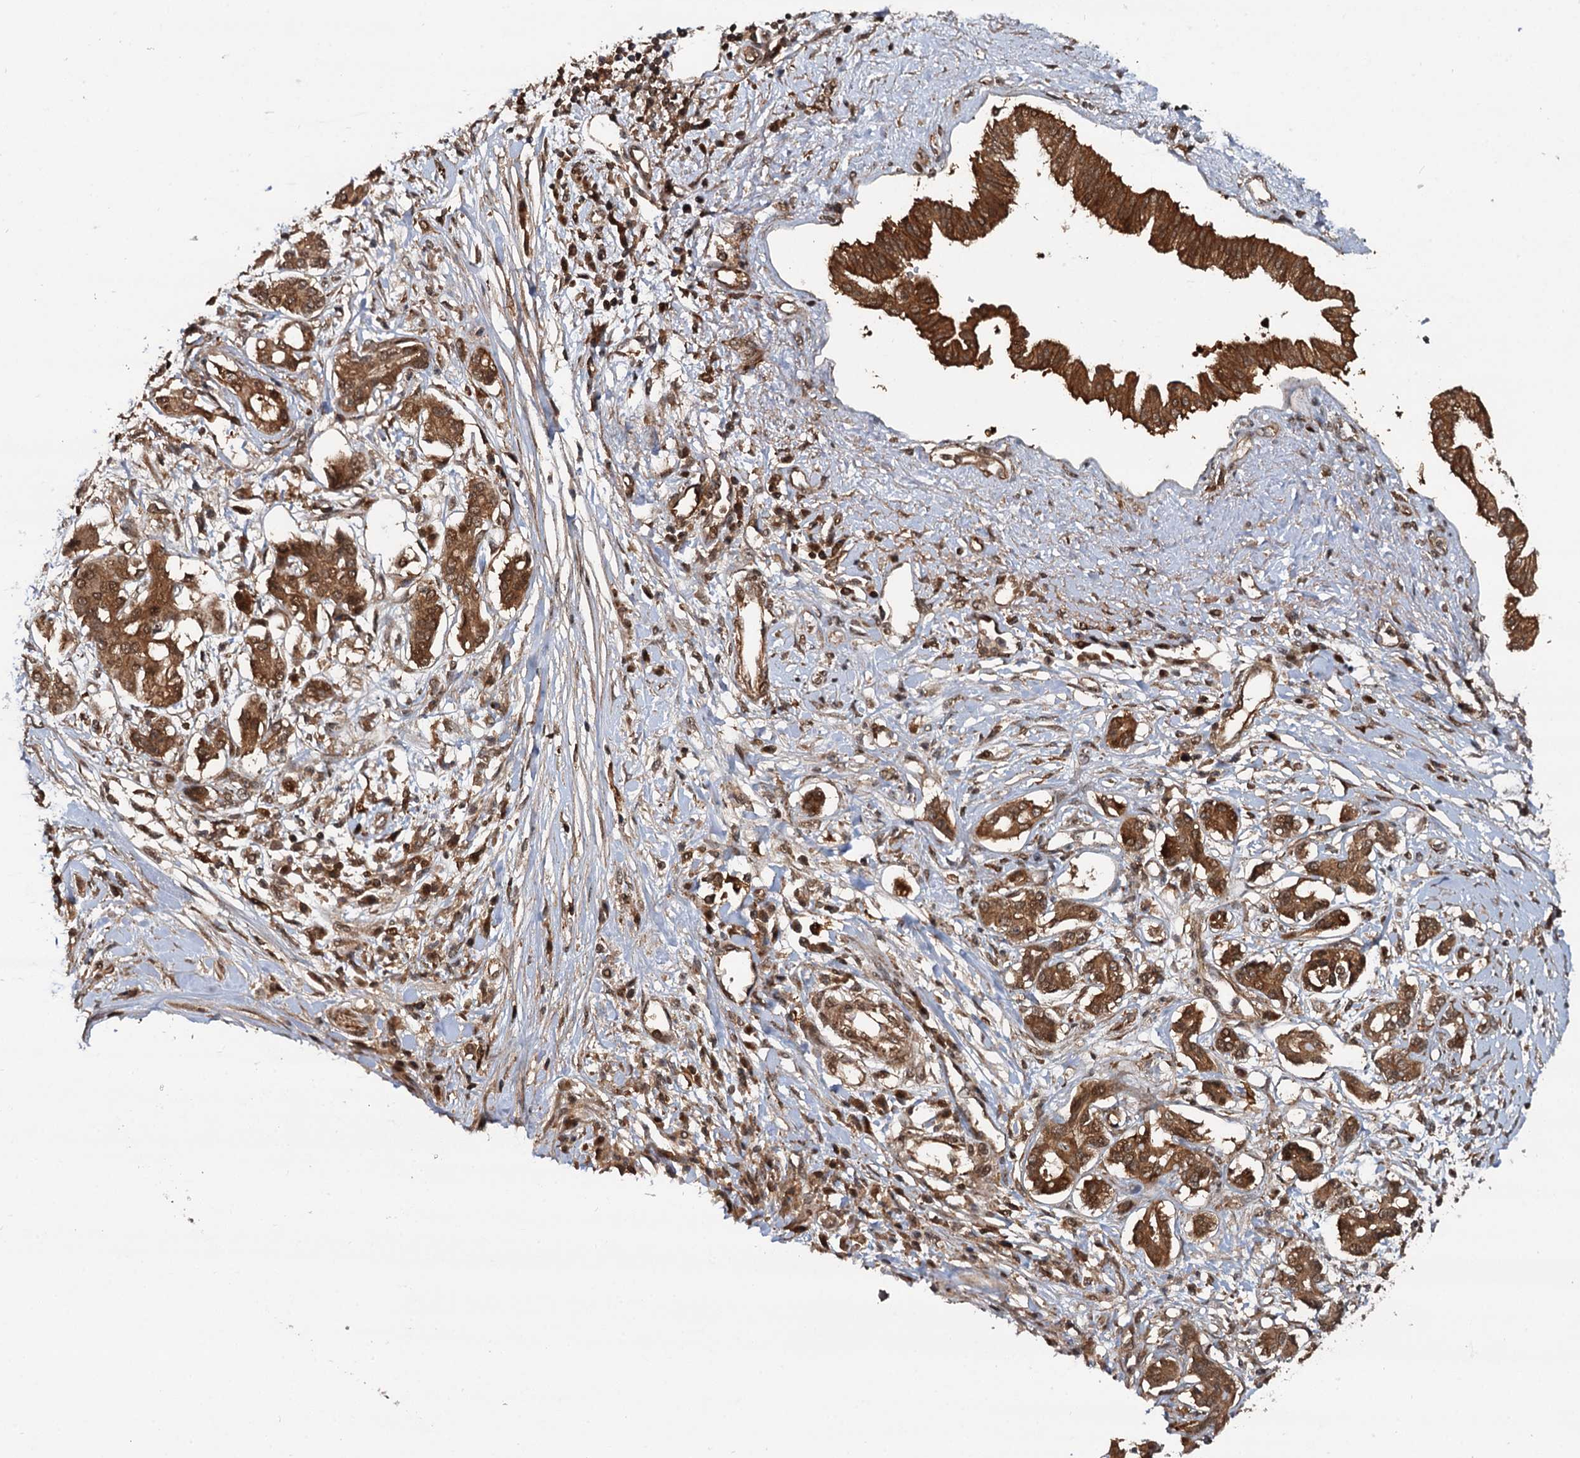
{"staining": {"intensity": "strong", "quantity": ">75%", "location": "cytoplasmic/membranous,nuclear"}, "tissue": "pancreatic cancer", "cell_type": "Tumor cells", "image_type": "cancer", "snomed": [{"axis": "morphology", "description": "Inflammation, NOS"}, {"axis": "morphology", "description": "Adenocarcinoma, NOS"}, {"axis": "topography", "description": "Pancreas"}], "caption": "The micrograph exhibits staining of pancreatic cancer (adenocarcinoma), revealing strong cytoplasmic/membranous and nuclear protein staining (brown color) within tumor cells. Using DAB (3,3'-diaminobenzidine) (brown) and hematoxylin (blue) stains, captured at high magnification using brightfield microscopy.", "gene": "STUB1", "patient": {"sex": "female", "age": 56}}